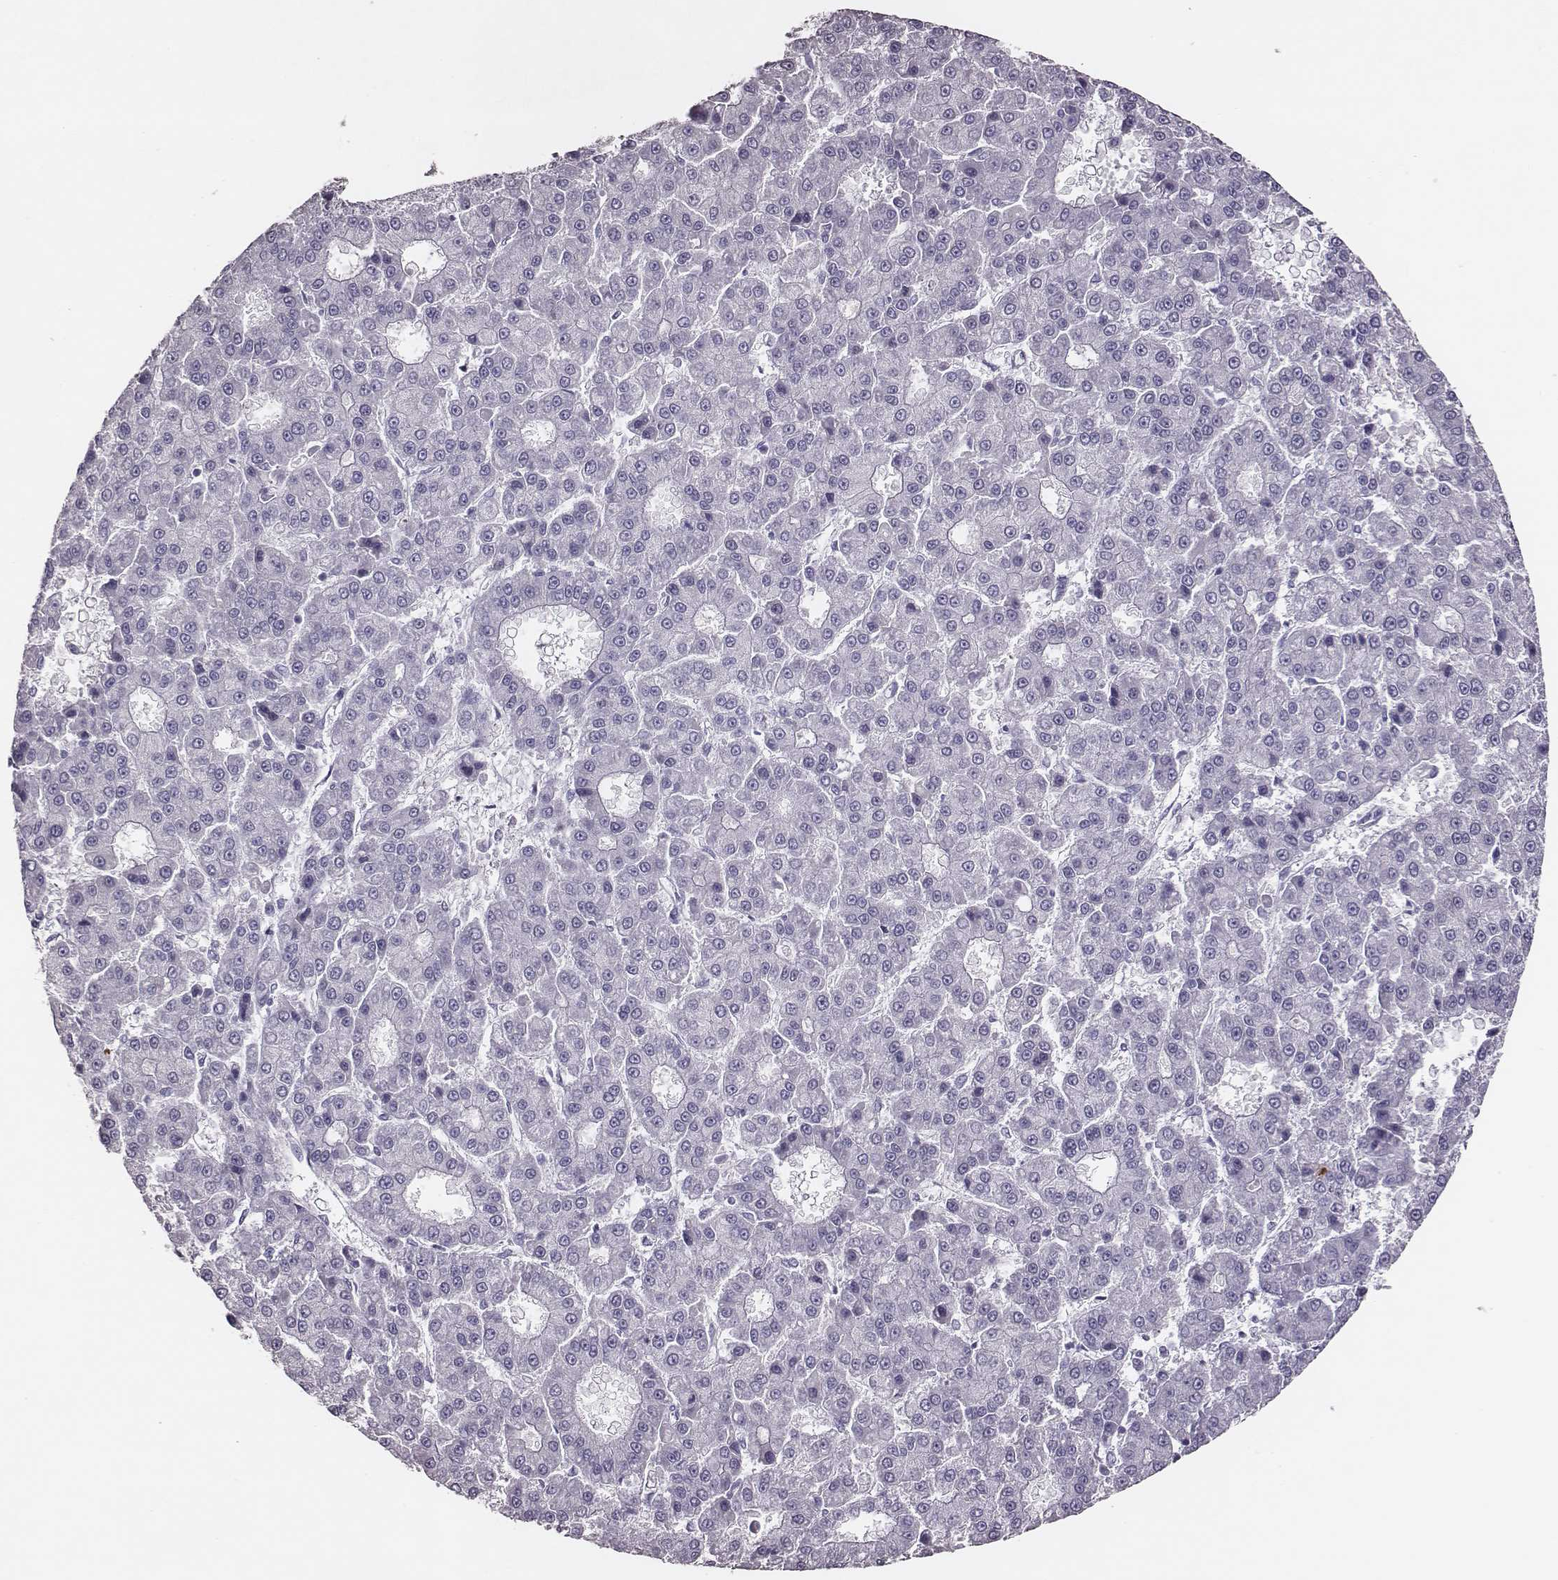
{"staining": {"intensity": "negative", "quantity": "none", "location": "none"}, "tissue": "liver cancer", "cell_type": "Tumor cells", "image_type": "cancer", "snomed": [{"axis": "morphology", "description": "Carcinoma, Hepatocellular, NOS"}, {"axis": "topography", "description": "Liver"}], "caption": "Protein analysis of hepatocellular carcinoma (liver) reveals no significant staining in tumor cells.", "gene": "P2RY10", "patient": {"sex": "male", "age": 70}}